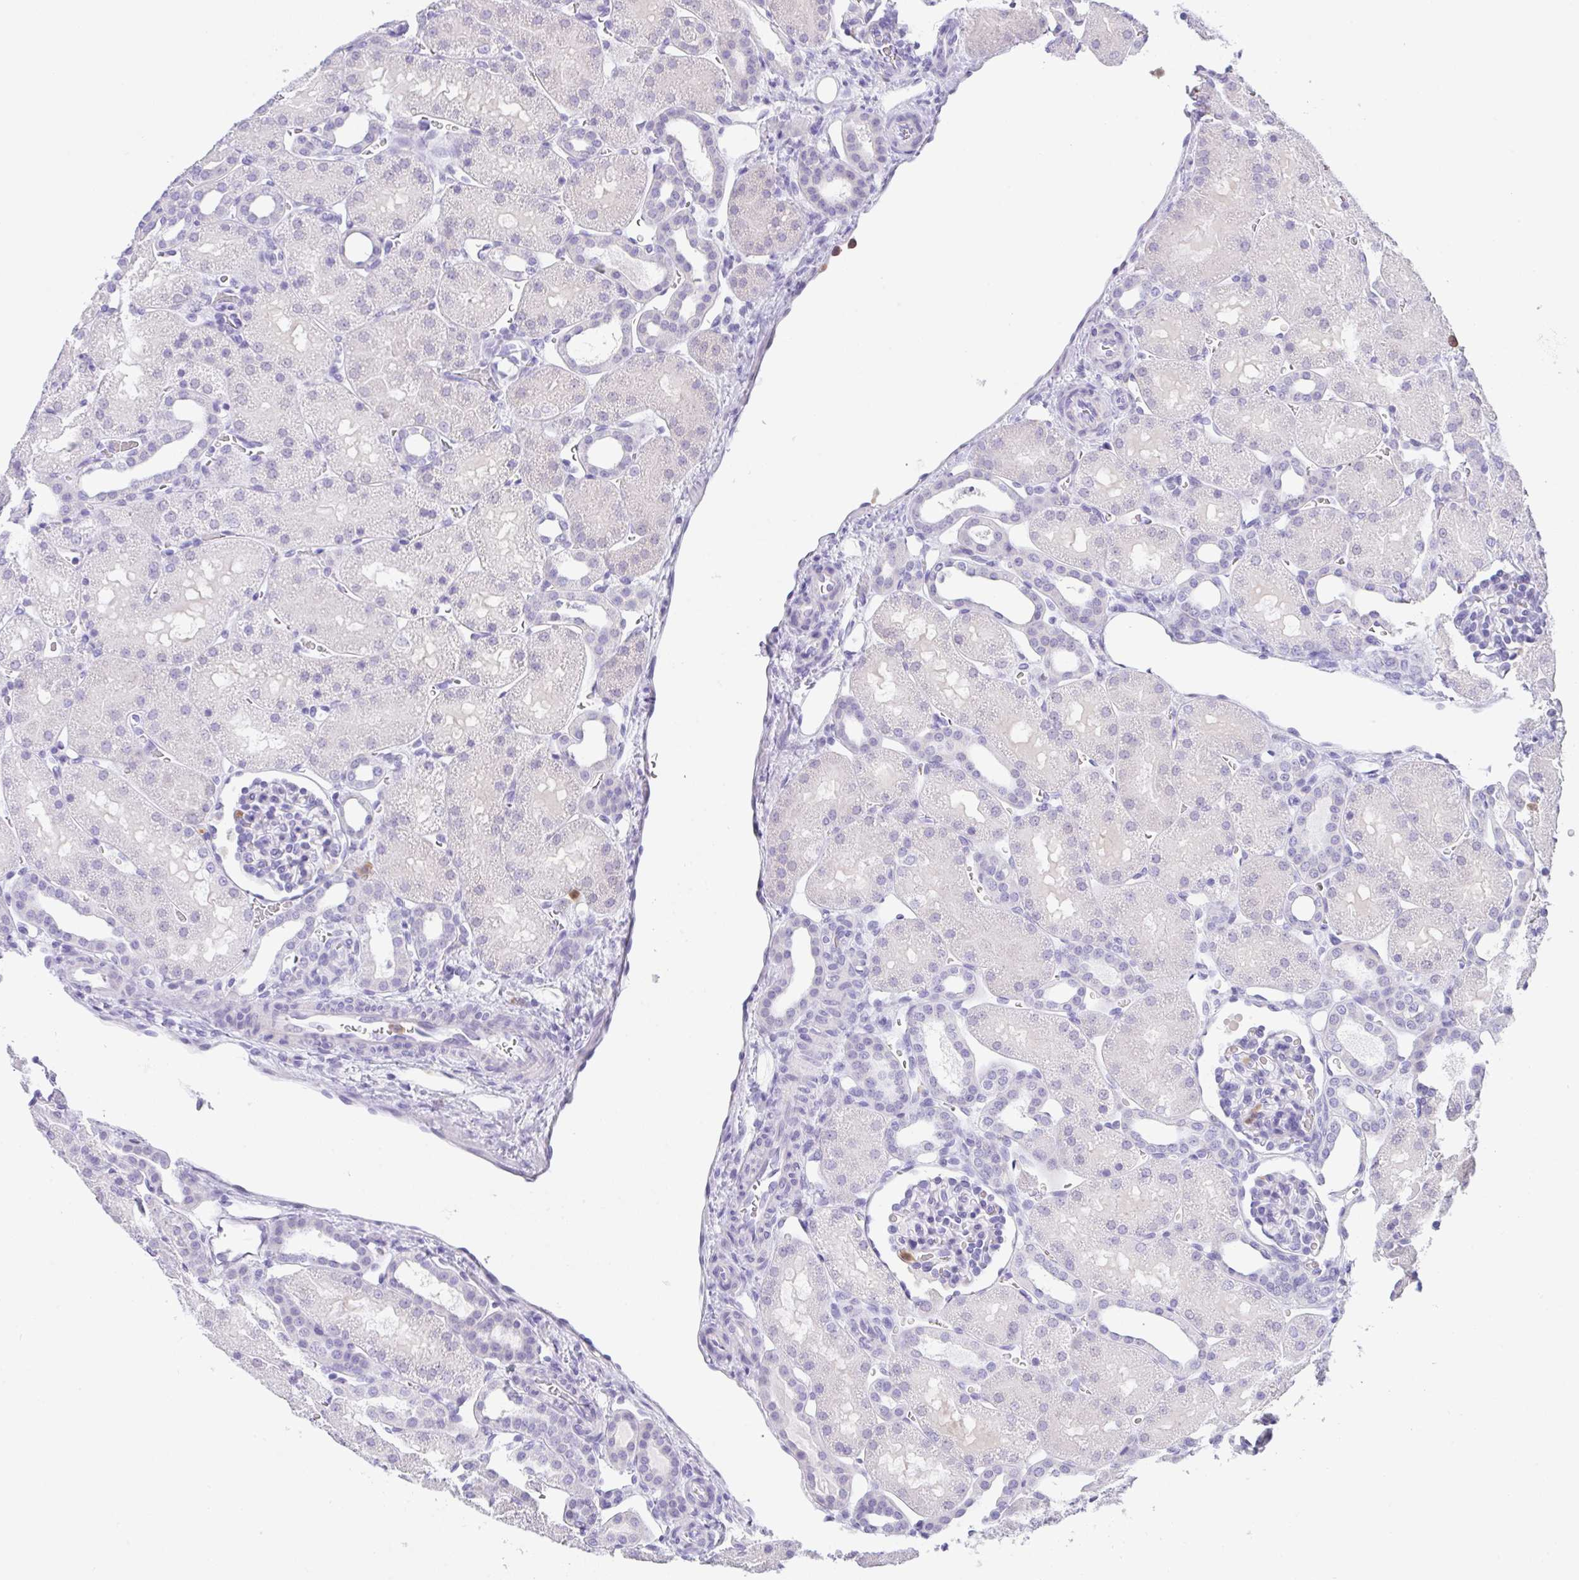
{"staining": {"intensity": "negative", "quantity": "none", "location": "none"}, "tissue": "kidney", "cell_type": "Cells in glomeruli", "image_type": "normal", "snomed": [{"axis": "morphology", "description": "Normal tissue, NOS"}, {"axis": "topography", "description": "Kidney"}], "caption": "Immunohistochemistry photomicrograph of unremarkable kidney stained for a protein (brown), which exhibits no staining in cells in glomeruli.", "gene": "NCF1", "patient": {"sex": "male", "age": 2}}